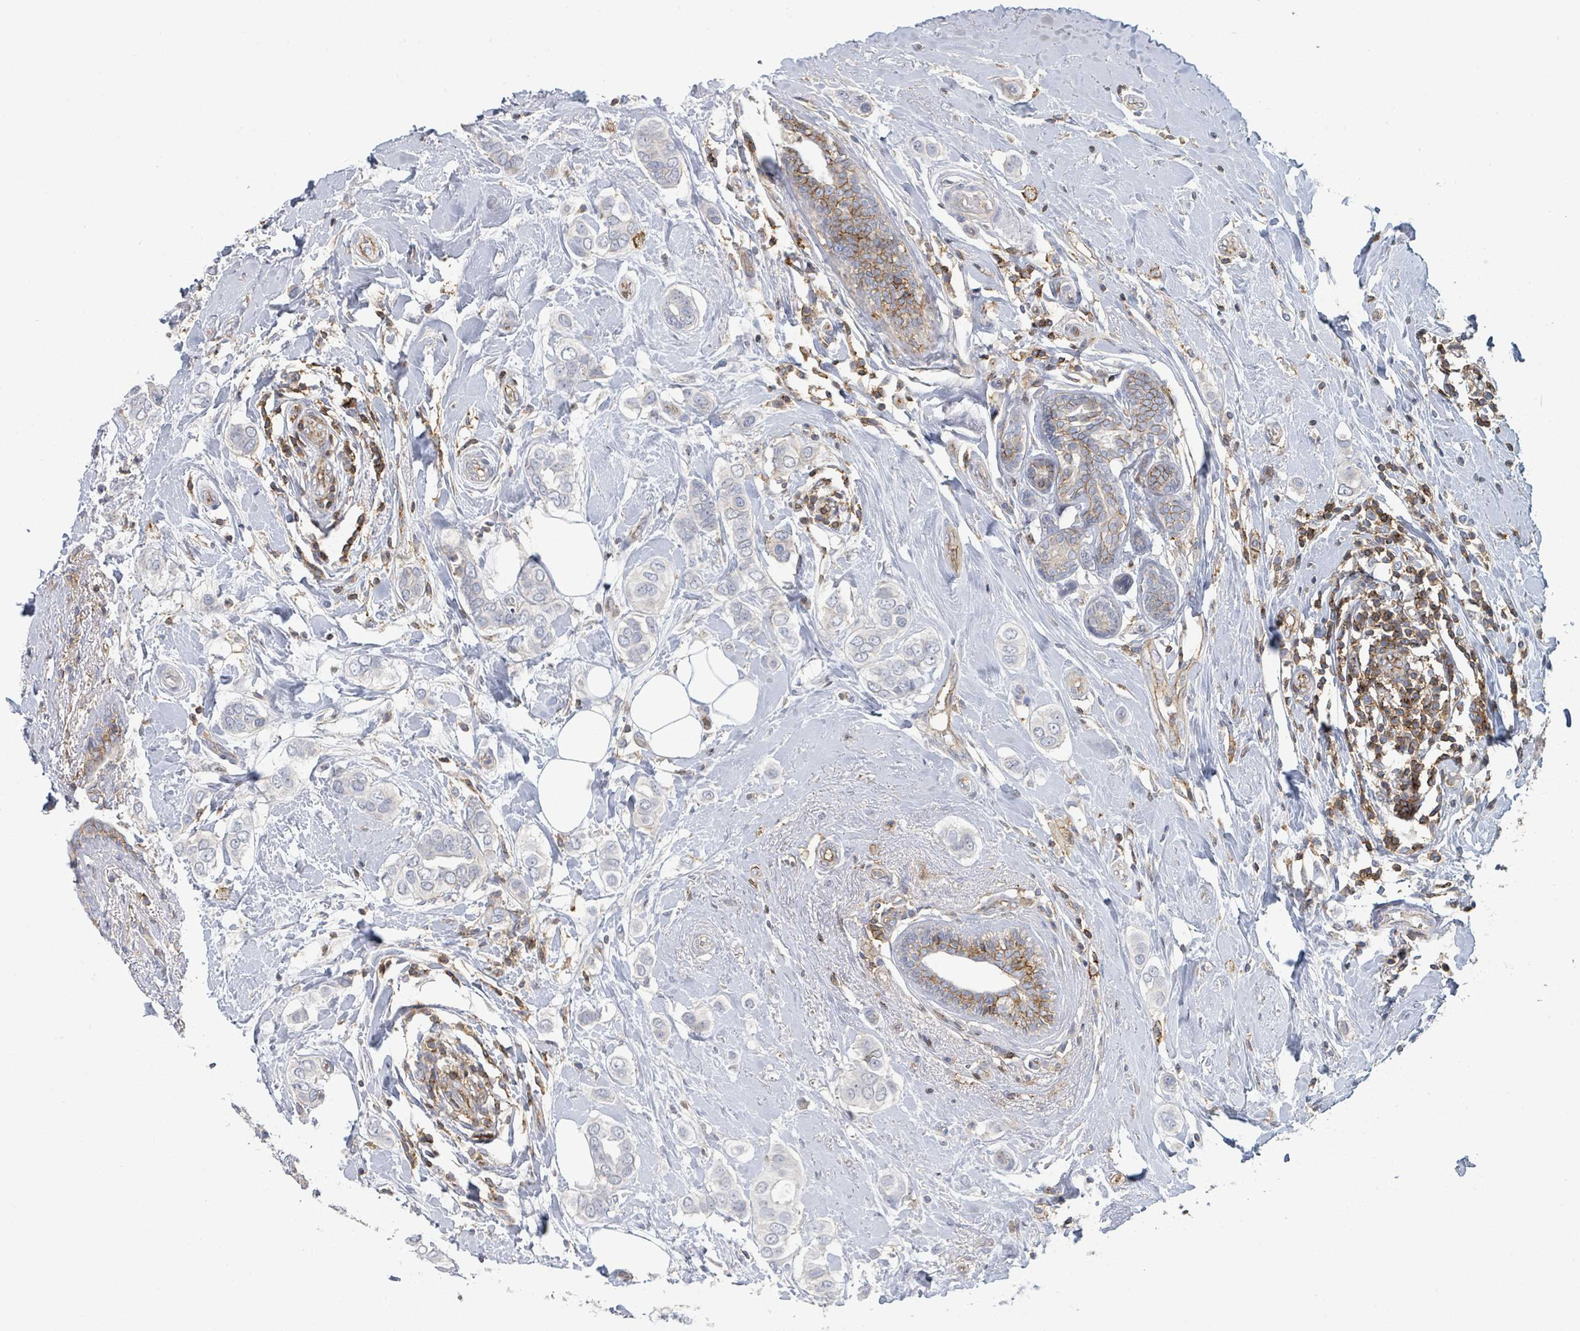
{"staining": {"intensity": "negative", "quantity": "none", "location": "none"}, "tissue": "breast cancer", "cell_type": "Tumor cells", "image_type": "cancer", "snomed": [{"axis": "morphology", "description": "Lobular carcinoma"}, {"axis": "topography", "description": "Breast"}], "caption": "Breast cancer was stained to show a protein in brown. There is no significant staining in tumor cells.", "gene": "TNFRSF14", "patient": {"sex": "female", "age": 51}}